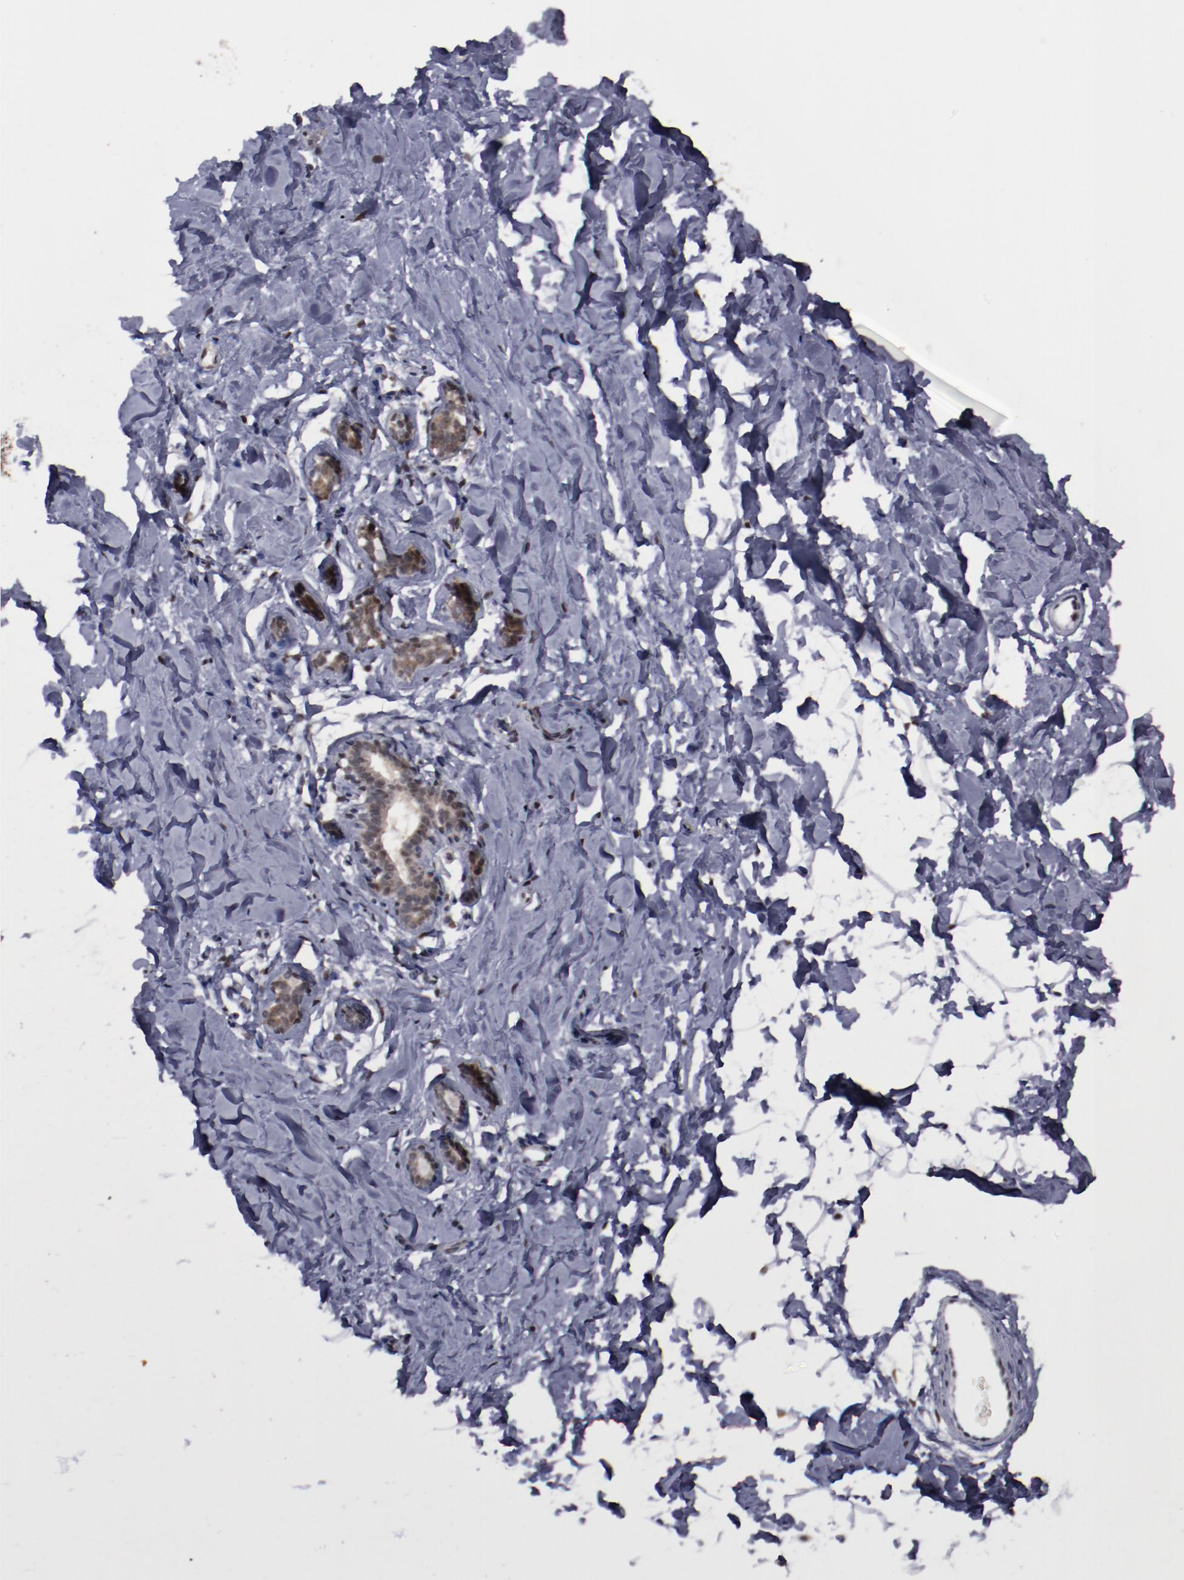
{"staining": {"intensity": "negative", "quantity": "none", "location": "none"}, "tissue": "breast", "cell_type": "Adipocytes", "image_type": "normal", "snomed": [{"axis": "morphology", "description": "Normal tissue, NOS"}, {"axis": "topography", "description": "Breast"}], "caption": "A high-resolution image shows immunohistochemistry (IHC) staining of unremarkable breast, which displays no significant staining in adipocytes.", "gene": "ARNT", "patient": {"sex": "female", "age": 23}}